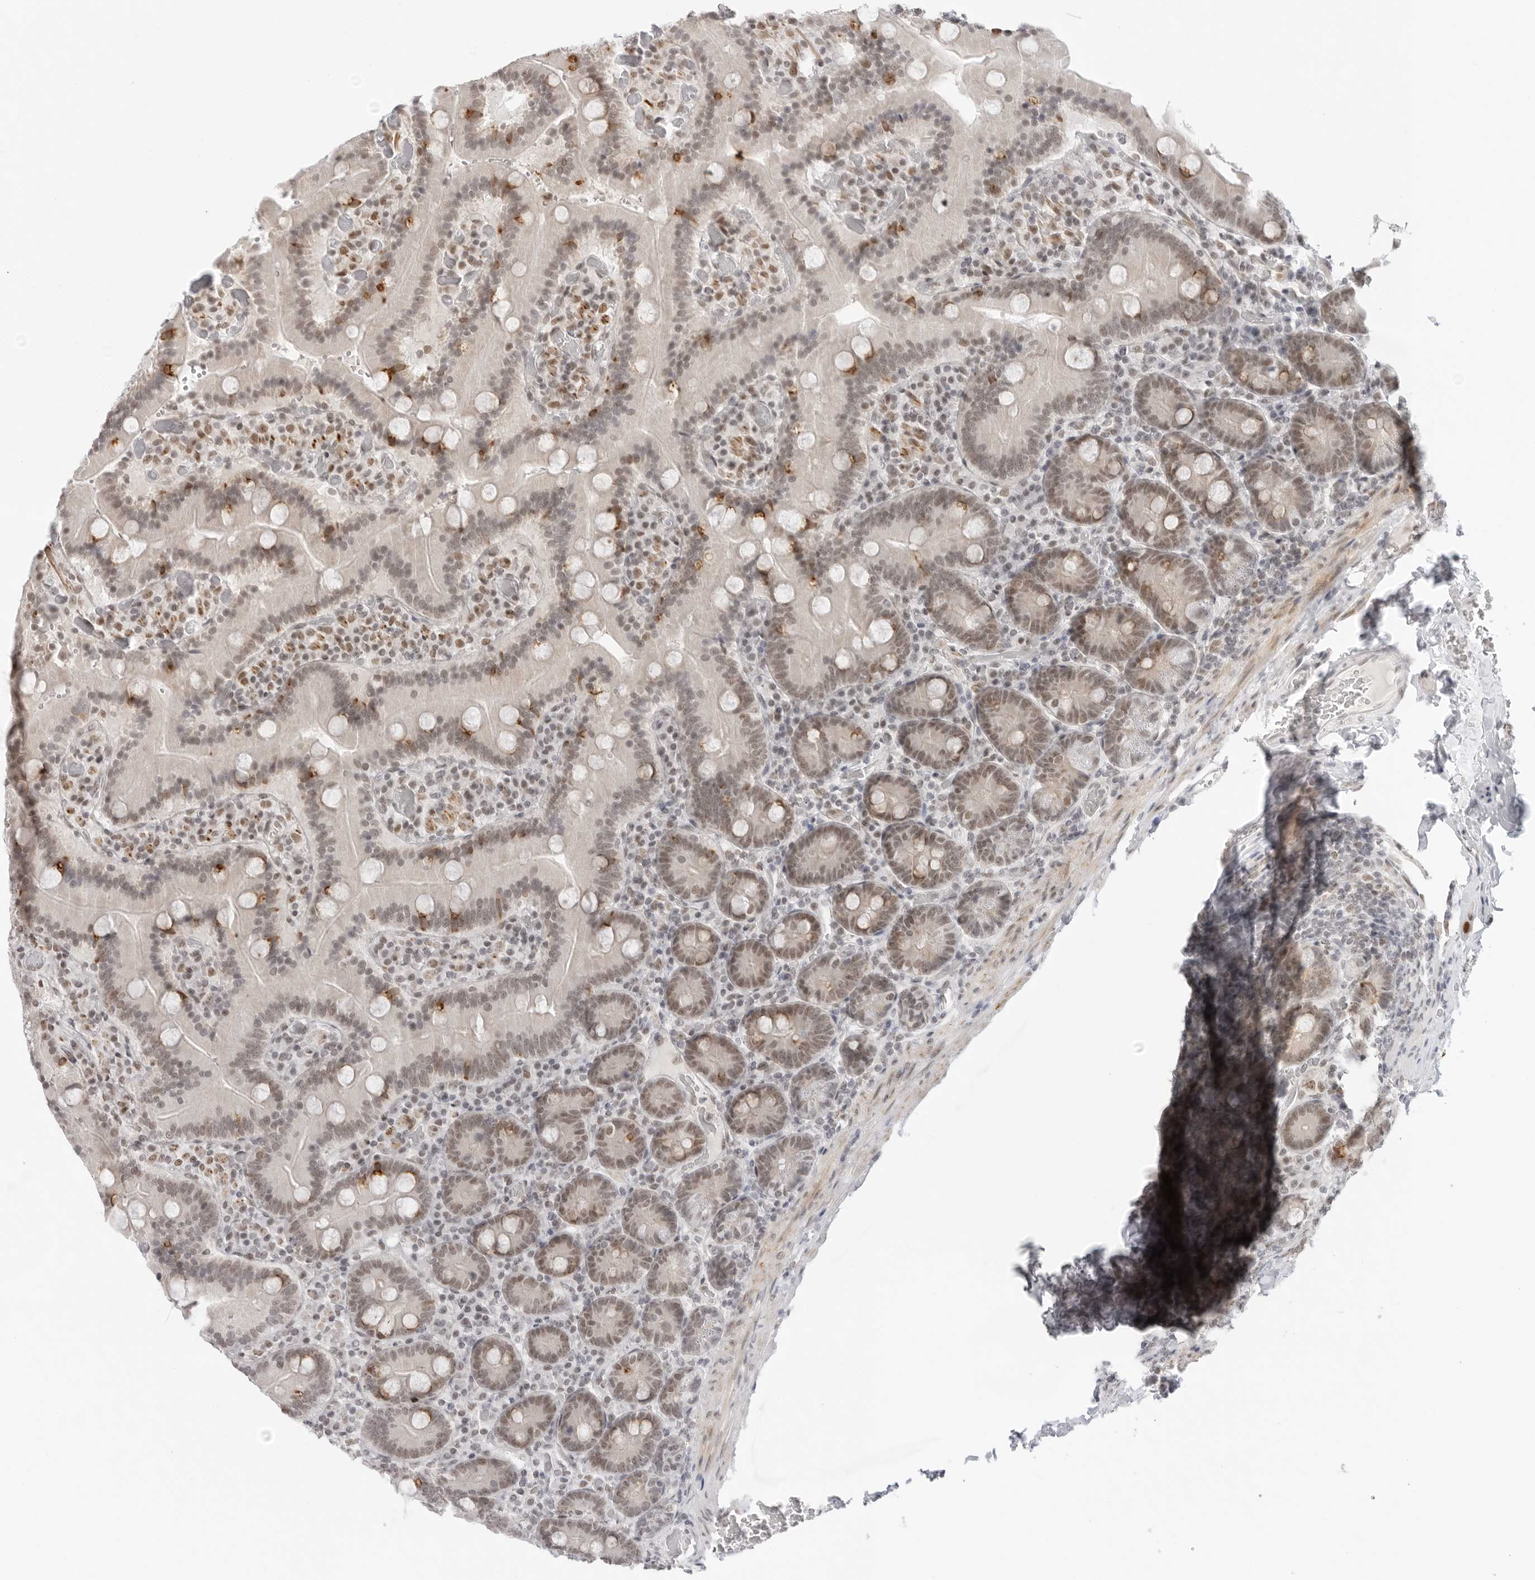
{"staining": {"intensity": "moderate", "quantity": "25%-75%", "location": "cytoplasmic/membranous,nuclear"}, "tissue": "duodenum", "cell_type": "Glandular cells", "image_type": "normal", "snomed": [{"axis": "morphology", "description": "Normal tissue, NOS"}, {"axis": "topography", "description": "Duodenum"}], "caption": "An image of duodenum stained for a protein shows moderate cytoplasmic/membranous,nuclear brown staining in glandular cells. (DAB (3,3'-diaminobenzidine) IHC with brightfield microscopy, high magnification).", "gene": "FOXK2", "patient": {"sex": "female", "age": 62}}